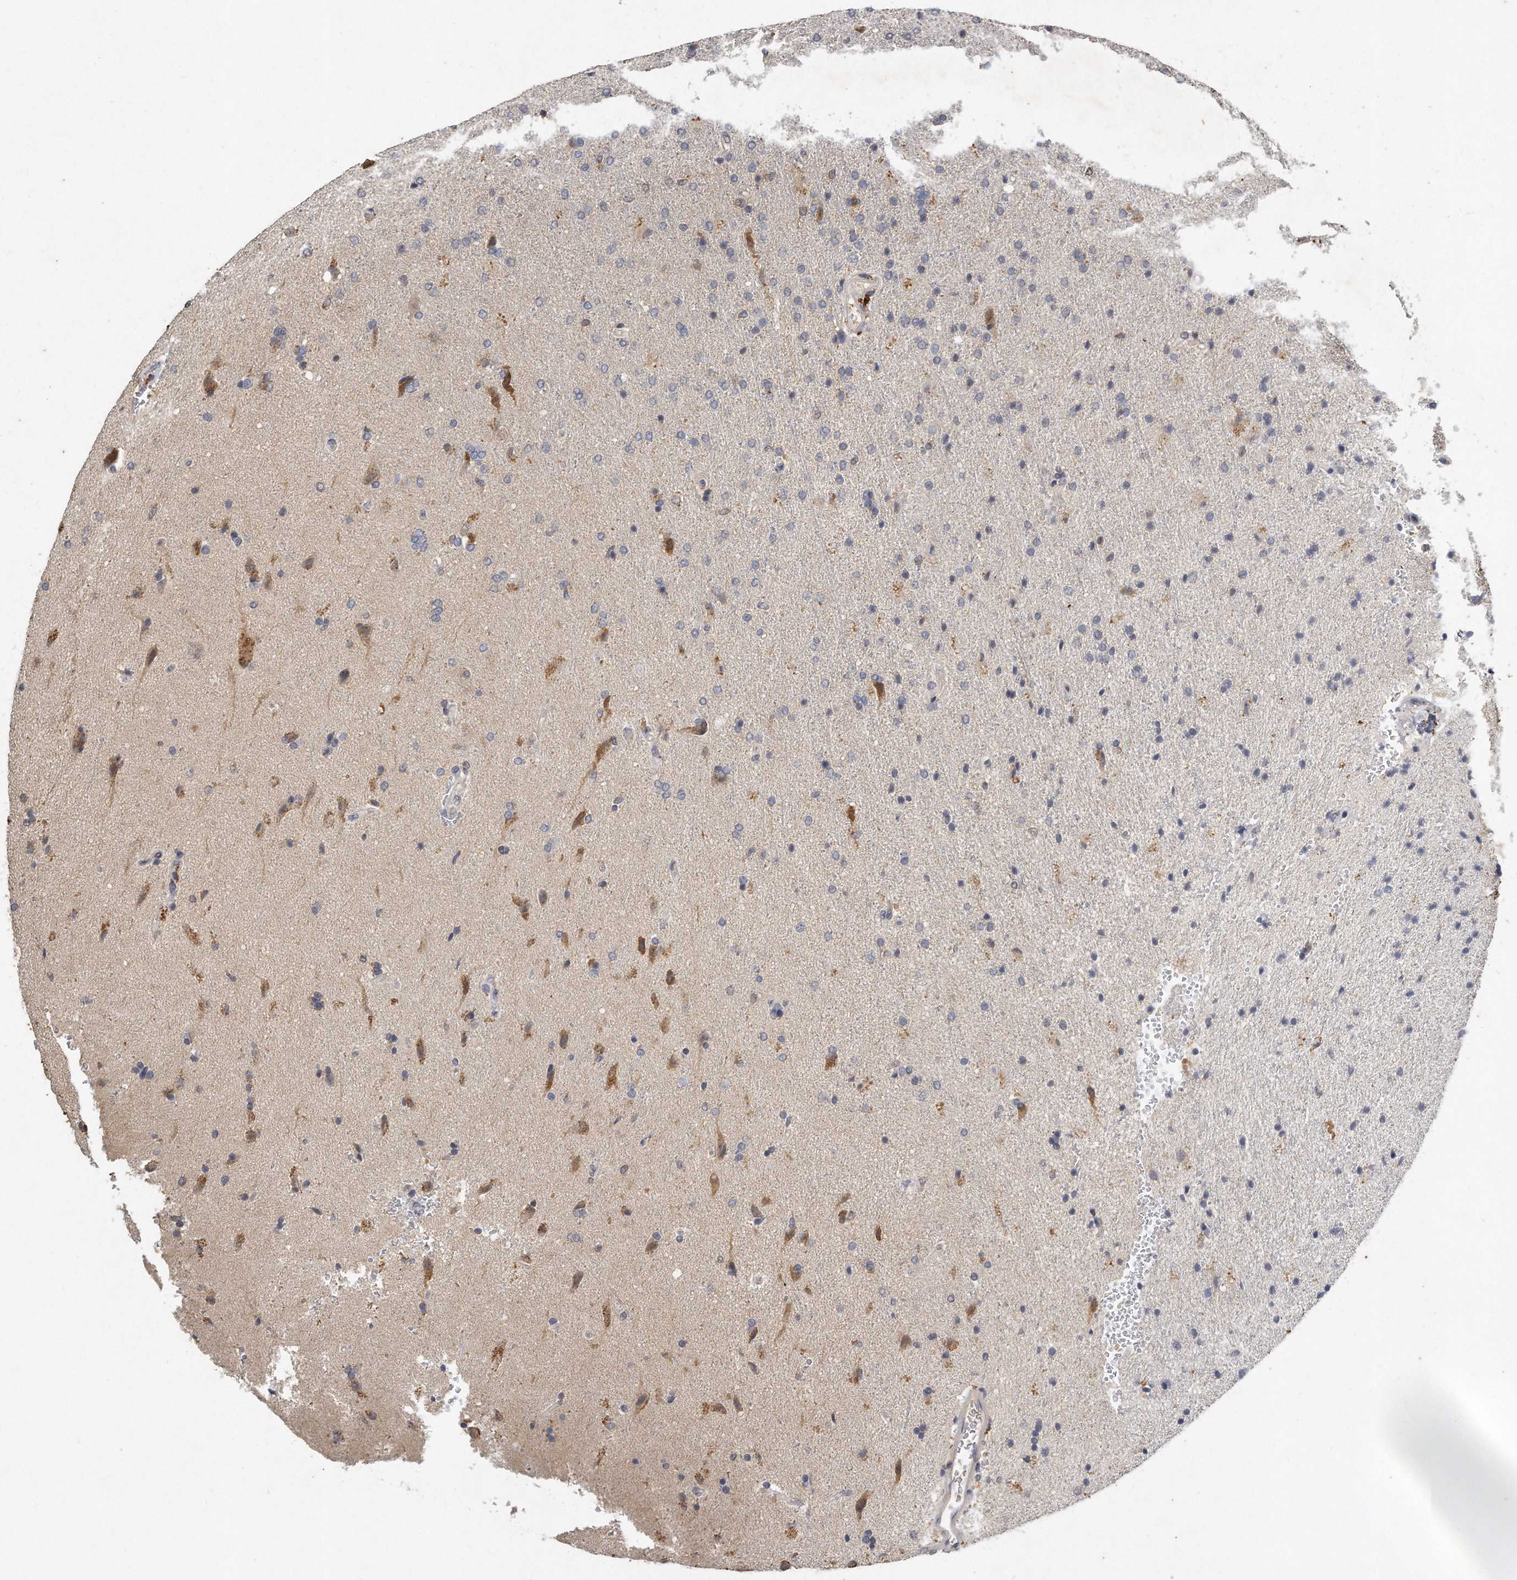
{"staining": {"intensity": "negative", "quantity": "none", "location": "none"}, "tissue": "glioma", "cell_type": "Tumor cells", "image_type": "cancer", "snomed": [{"axis": "morphology", "description": "Glioma, malignant, High grade"}, {"axis": "topography", "description": "Brain"}], "caption": "DAB (3,3'-diaminobenzidine) immunohistochemical staining of human malignant high-grade glioma displays no significant positivity in tumor cells.", "gene": "CAMK1", "patient": {"sex": "male", "age": 72}}